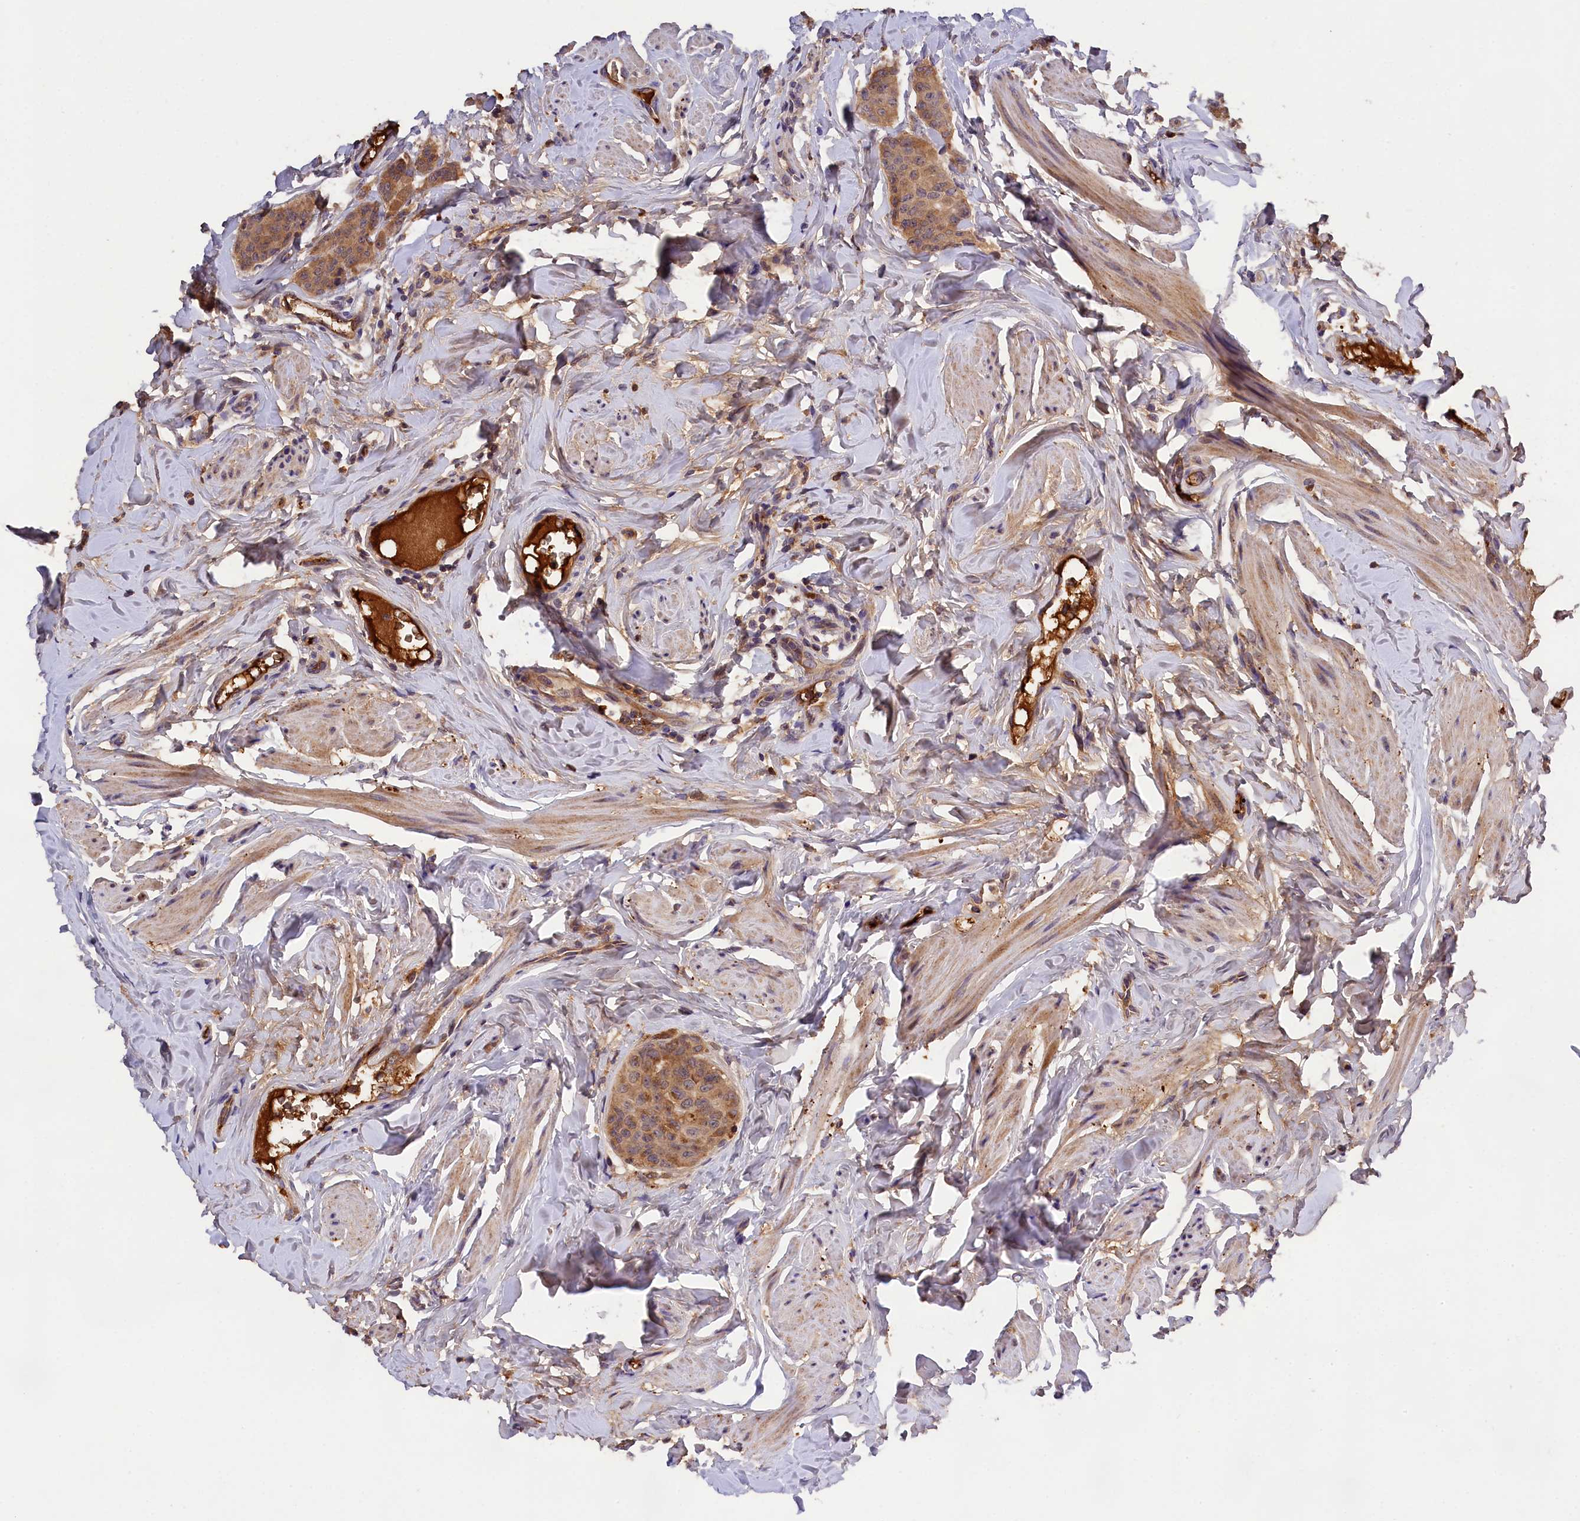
{"staining": {"intensity": "moderate", "quantity": ">75%", "location": "cytoplasmic/membranous"}, "tissue": "breast cancer", "cell_type": "Tumor cells", "image_type": "cancer", "snomed": [{"axis": "morphology", "description": "Duct carcinoma"}, {"axis": "topography", "description": "Breast"}], "caption": "Immunohistochemical staining of human breast cancer demonstrates medium levels of moderate cytoplasmic/membranous positivity in about >75% of tumor cells.", "gene": "PHAF1", "patient": {"sex": "female", "age": 40}}